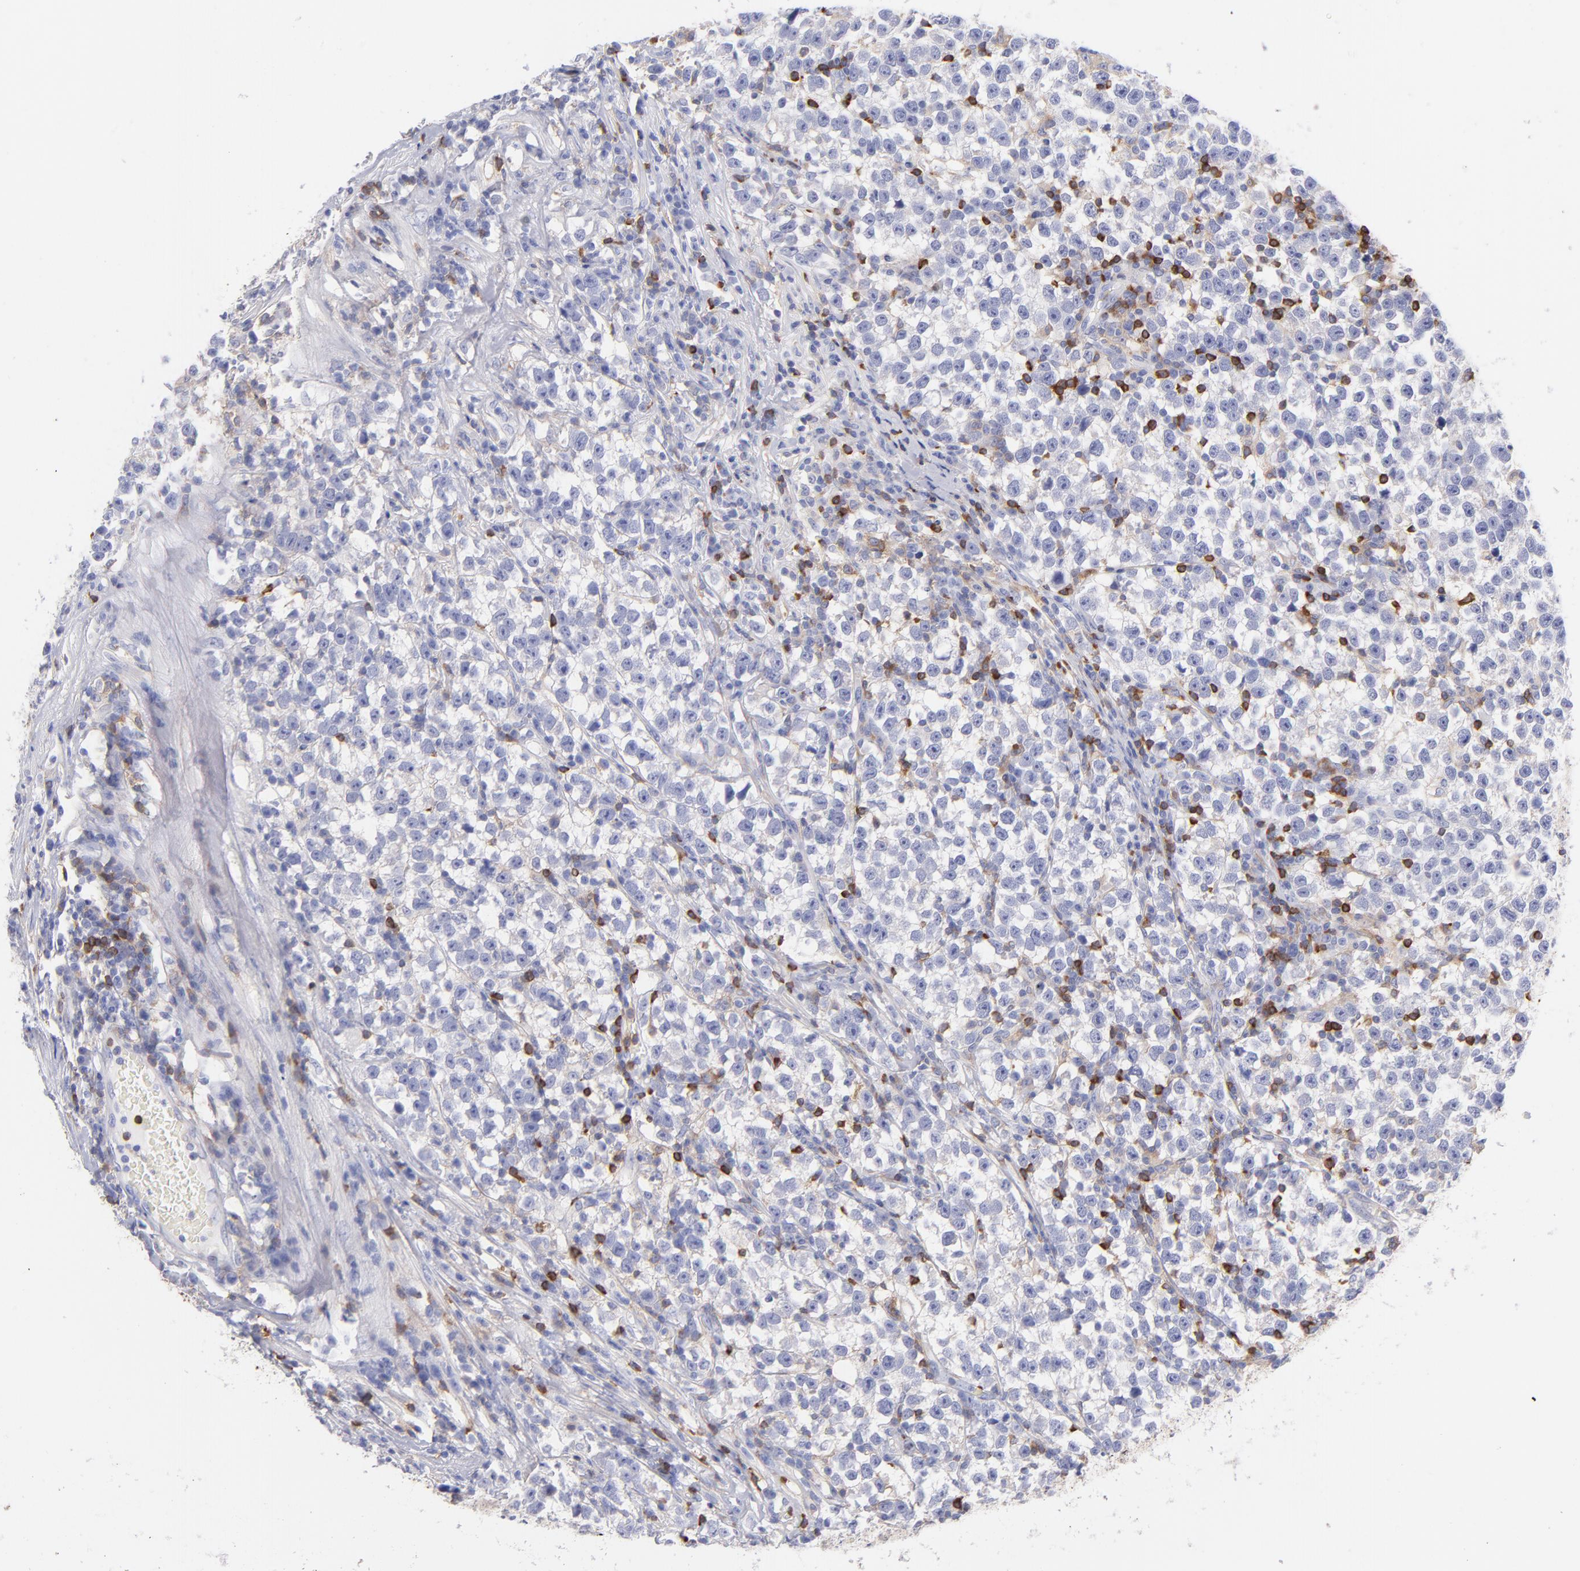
{"staining": {"intensity": "negative", "quantity": "none", "location": "none"}, "tissue": "testis cancer", "cell_type": "Tumor cells", "image_type": "cancer", "snomed": [{"axis": "morphology", "description": "Seminoma, NOS"}, {"axis": "topography", "description": "Testis"}], "caption": "Immunohistochemical staining of human testis cancer exhibits no significant positivity in tumor cells. Nuclei are stained in blue.", "gene": "PRKCA", "patient": {"sex": "male", "age": 43}}